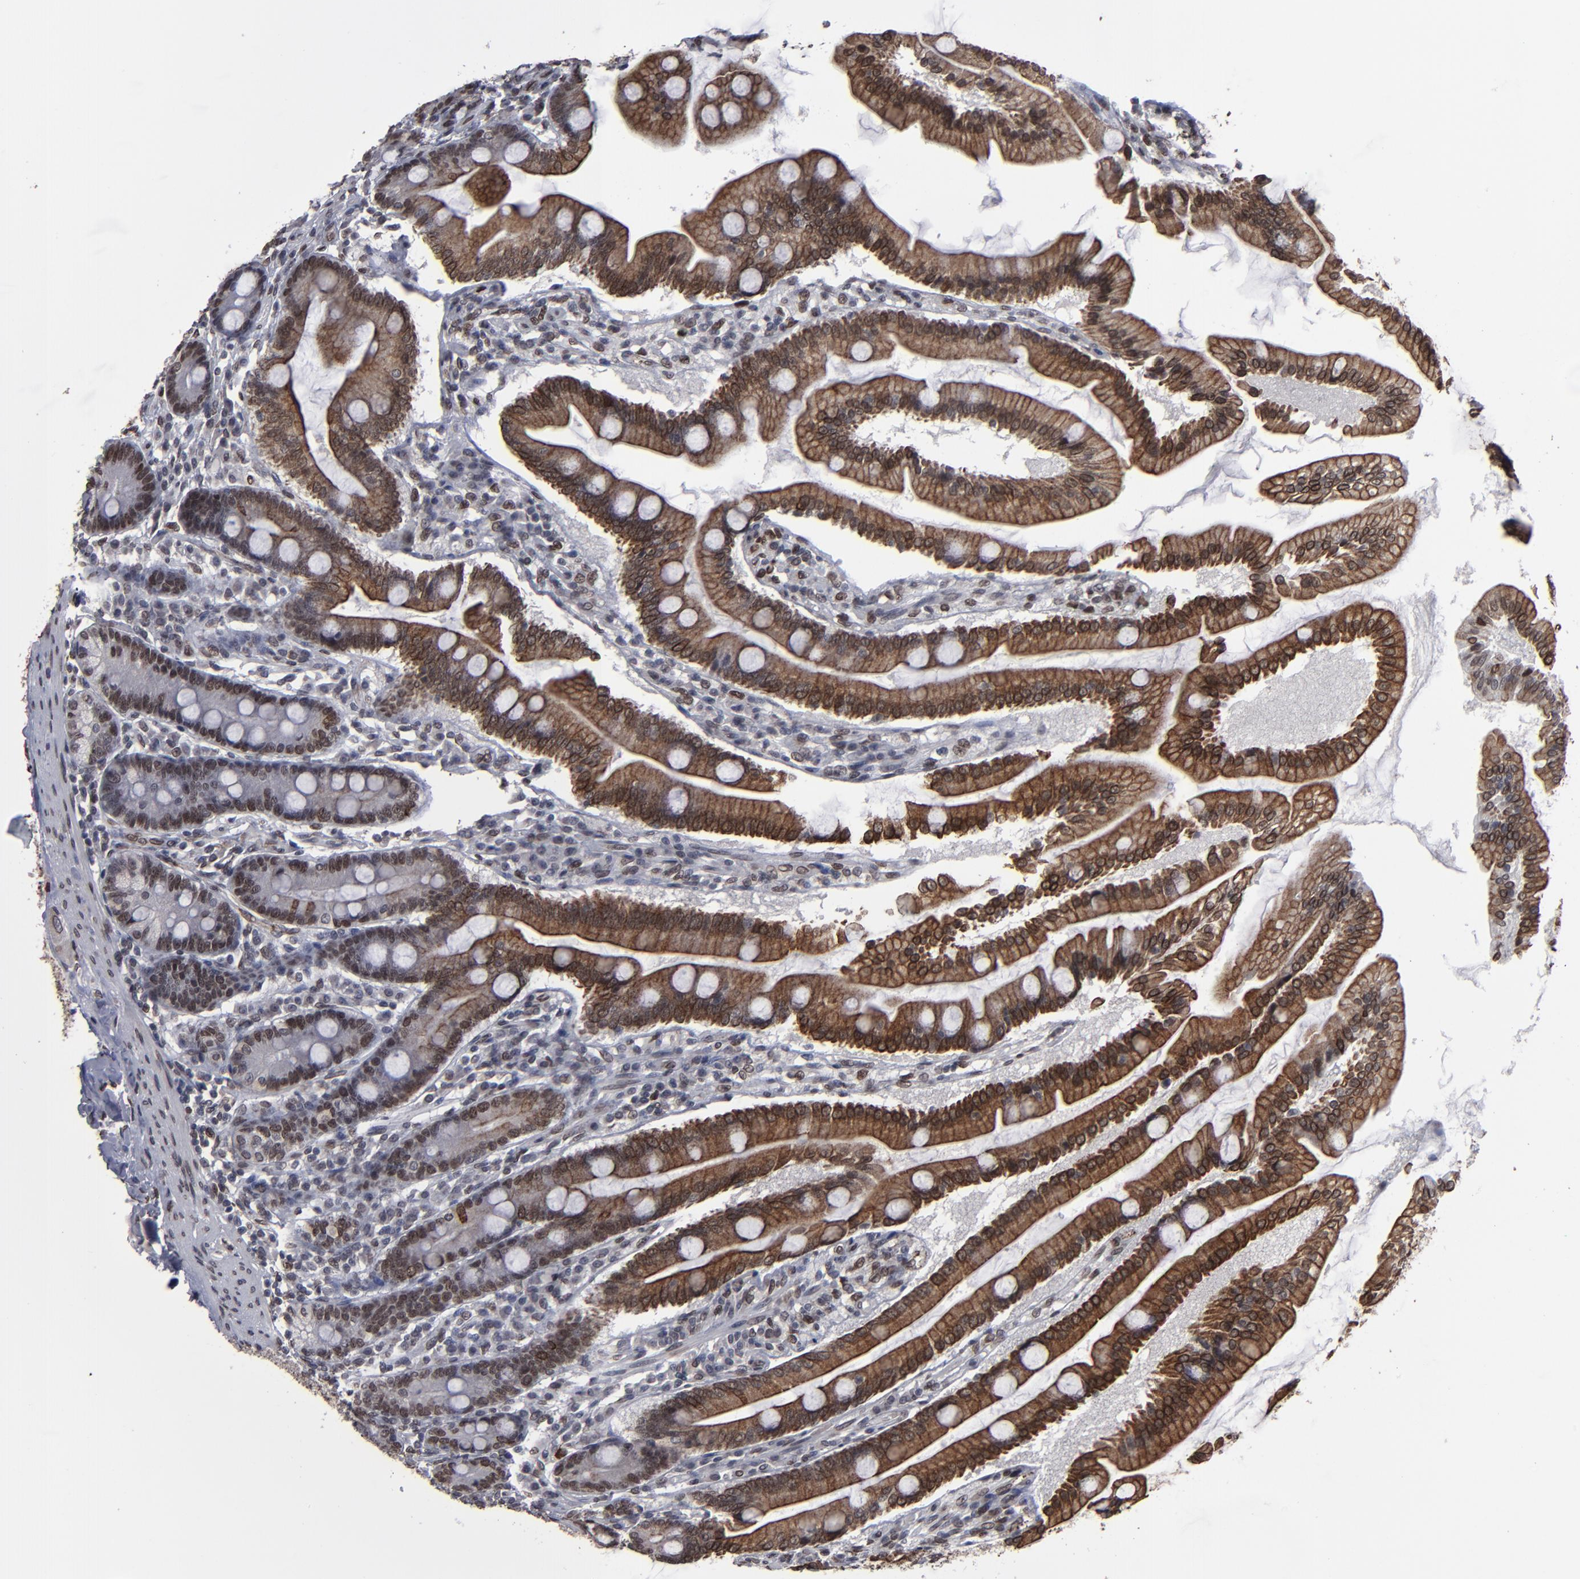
{"staining": {"intensity": "moderate", "quantity": ">75%", "location": "cytoplasmic/membranous,nuclear"}, "tissue": "duodenum", "cell_type": "Glandular cells", "image_type": "normal", "snomed": [{"axis": "morphology", "description": "Normal tissue, NOS"}, {"axis": "topography", "description": "Duodenum"}], "caption": "Immunohistochemical staining of unremarkable human duodenum demonstrates medium levels of moderate cytoplasmic/membranous,nuclear staining in approximately >75% of glandular cells.", "gene": "BAZ1A", "patient": {"sex": "female", "age": 64}}